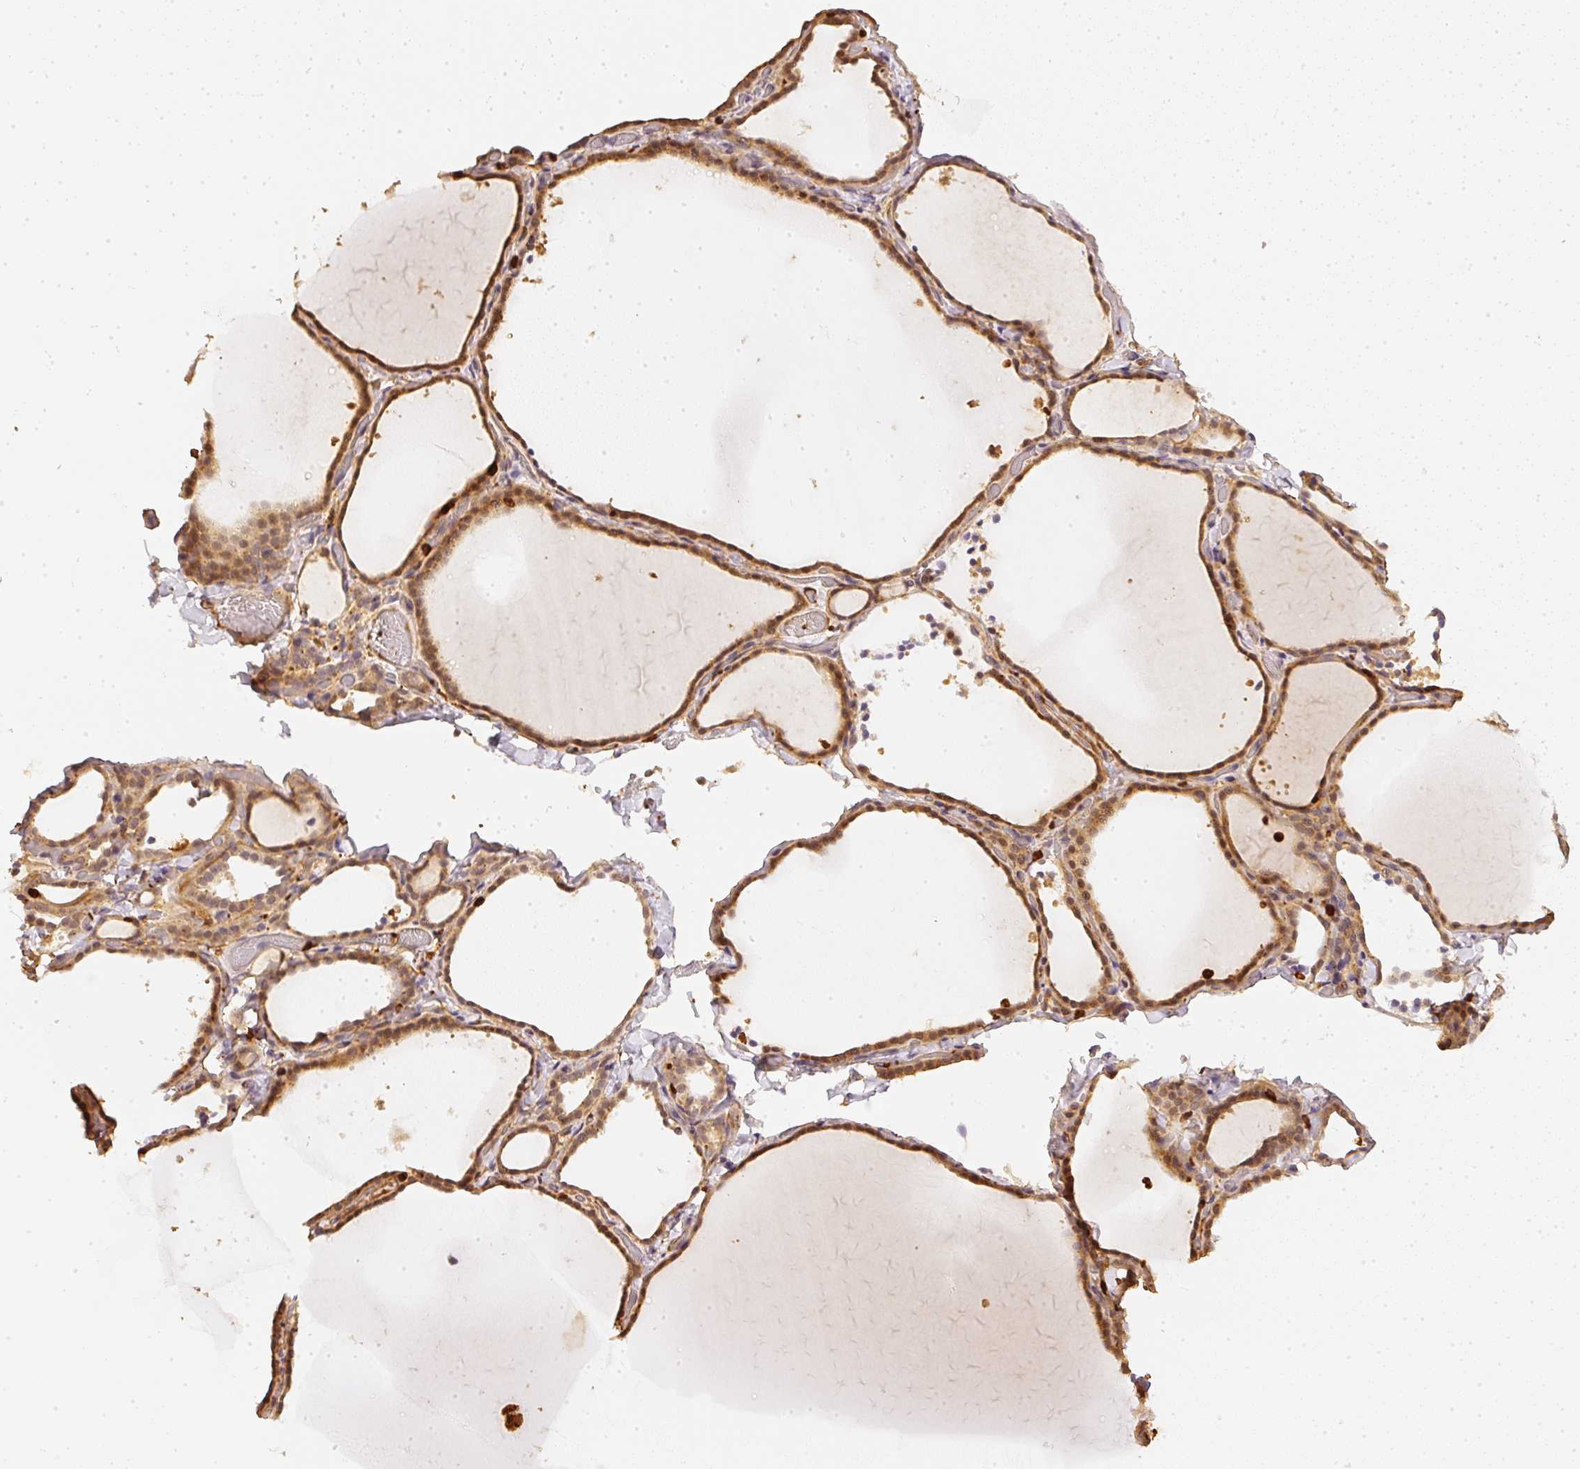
{"staining": {"intensity": "moderate", "quantity": ">75%", "location": "cytoplasmic/membranous,nuclear"}, "tissue": "thyroid gland", "cell_type": "Glandular cells", "image_type": "normal", "snomed": [{"axis": "morphology", "description": "Normal tissue, NOS"}, {"axis": "topography", "description": "Thyroid gland"}], "caption": "Glandular cells show medium levels of moderate cytoplasmic/membranous,nuclear positivity in approximately >75% of cells in normal thyroid gland.", "gene": "PFN1", "patient": {"sex": "female", "age": 22}}